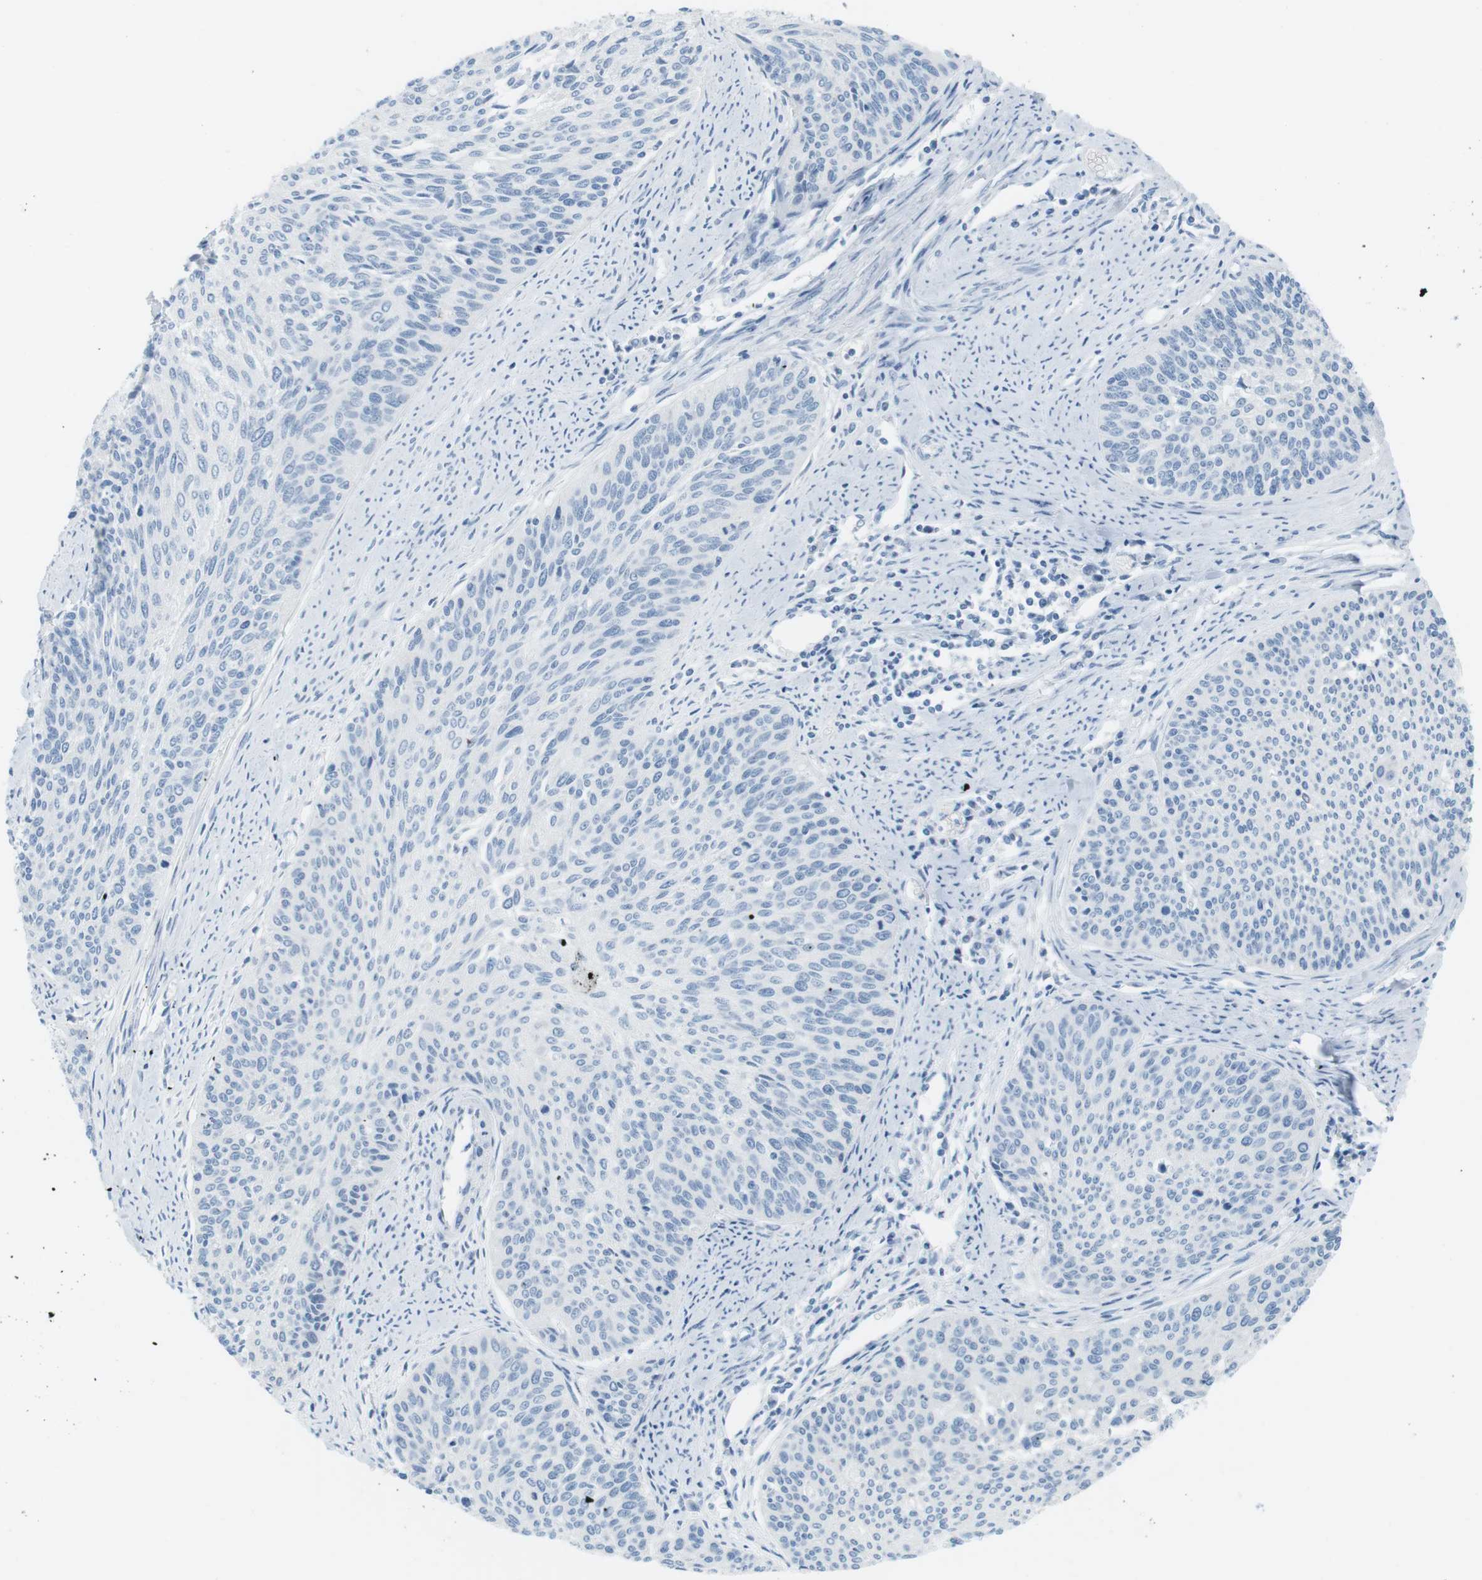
{"staining": {"intensity": "negative", "quantity": "none", "location": "none"}, "tissue": "cervical cancer", "cell_type": "Tumor cells", "image_type": "cancer", "snomed": [{"axis": "morphology", "description": "Squamous cell carcinoma, NOS"}, {"axis": "topography", "description": "Cervix"}], "caption": "Immunohistochemical staining of cervical cancer (squamous cell carcinoma) demonstrates no significant staining in tumor cells.", "gene": "AZGP1", "patient": {"sex": "female", "age": 55}}